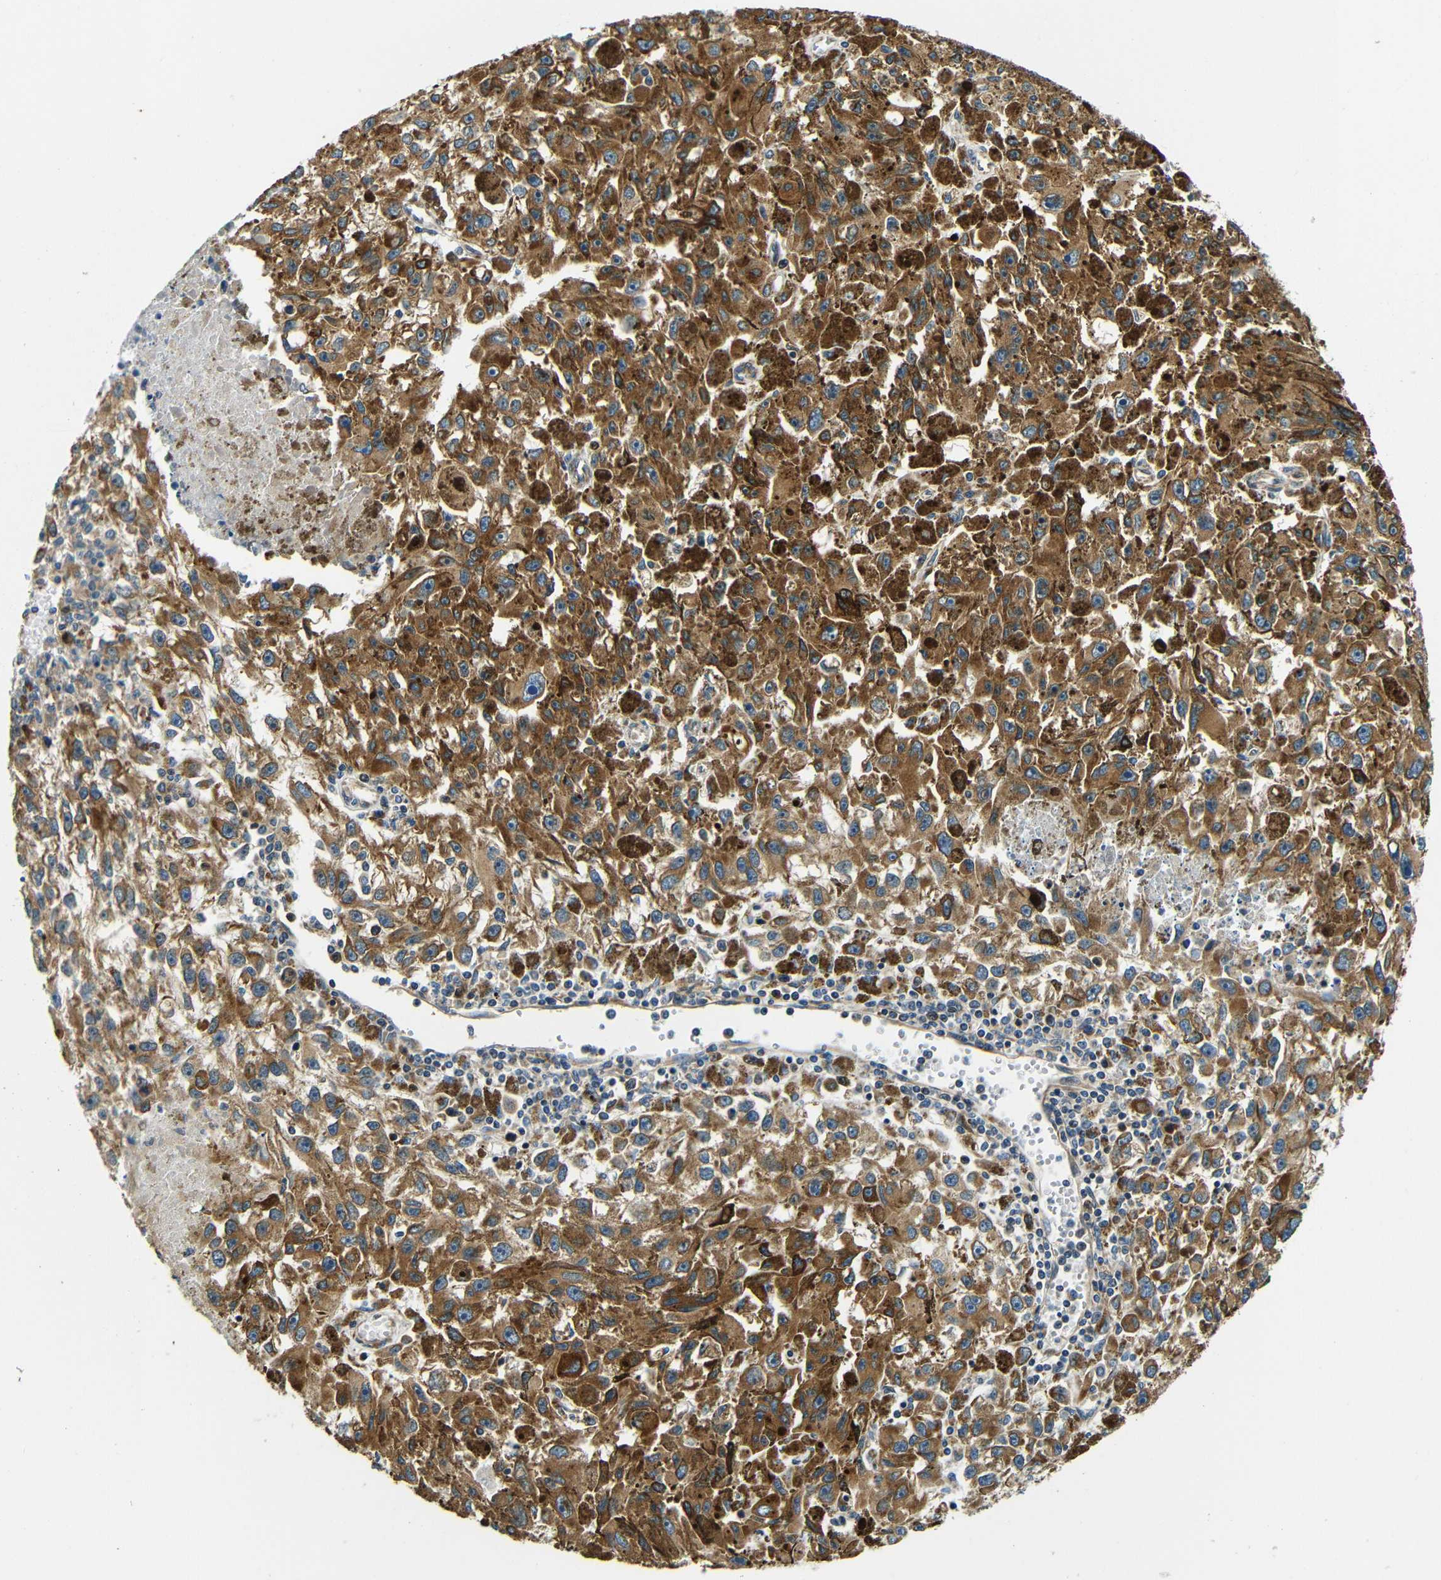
{"staining": {"intensity": "strong", "quantity": ">75%", "location": "cytoplasmic/membranous"}, "tissue": "melanoma", "cell_type": "Tumor cells", "image_type": "cancer", "snomed": [{"axis": "morphology", "description": "Malignant melanoma, NOS"}, {"axis": "topography", "description": "Skin"}], "caption": "Immunohistochemical staining of human malignant melanoma reveals strong cytoplasmic/membranous protein positivity in about >75% of tumor cells.", "gene": "VAPB", "patient": {"sex": "female", "age": 104}}